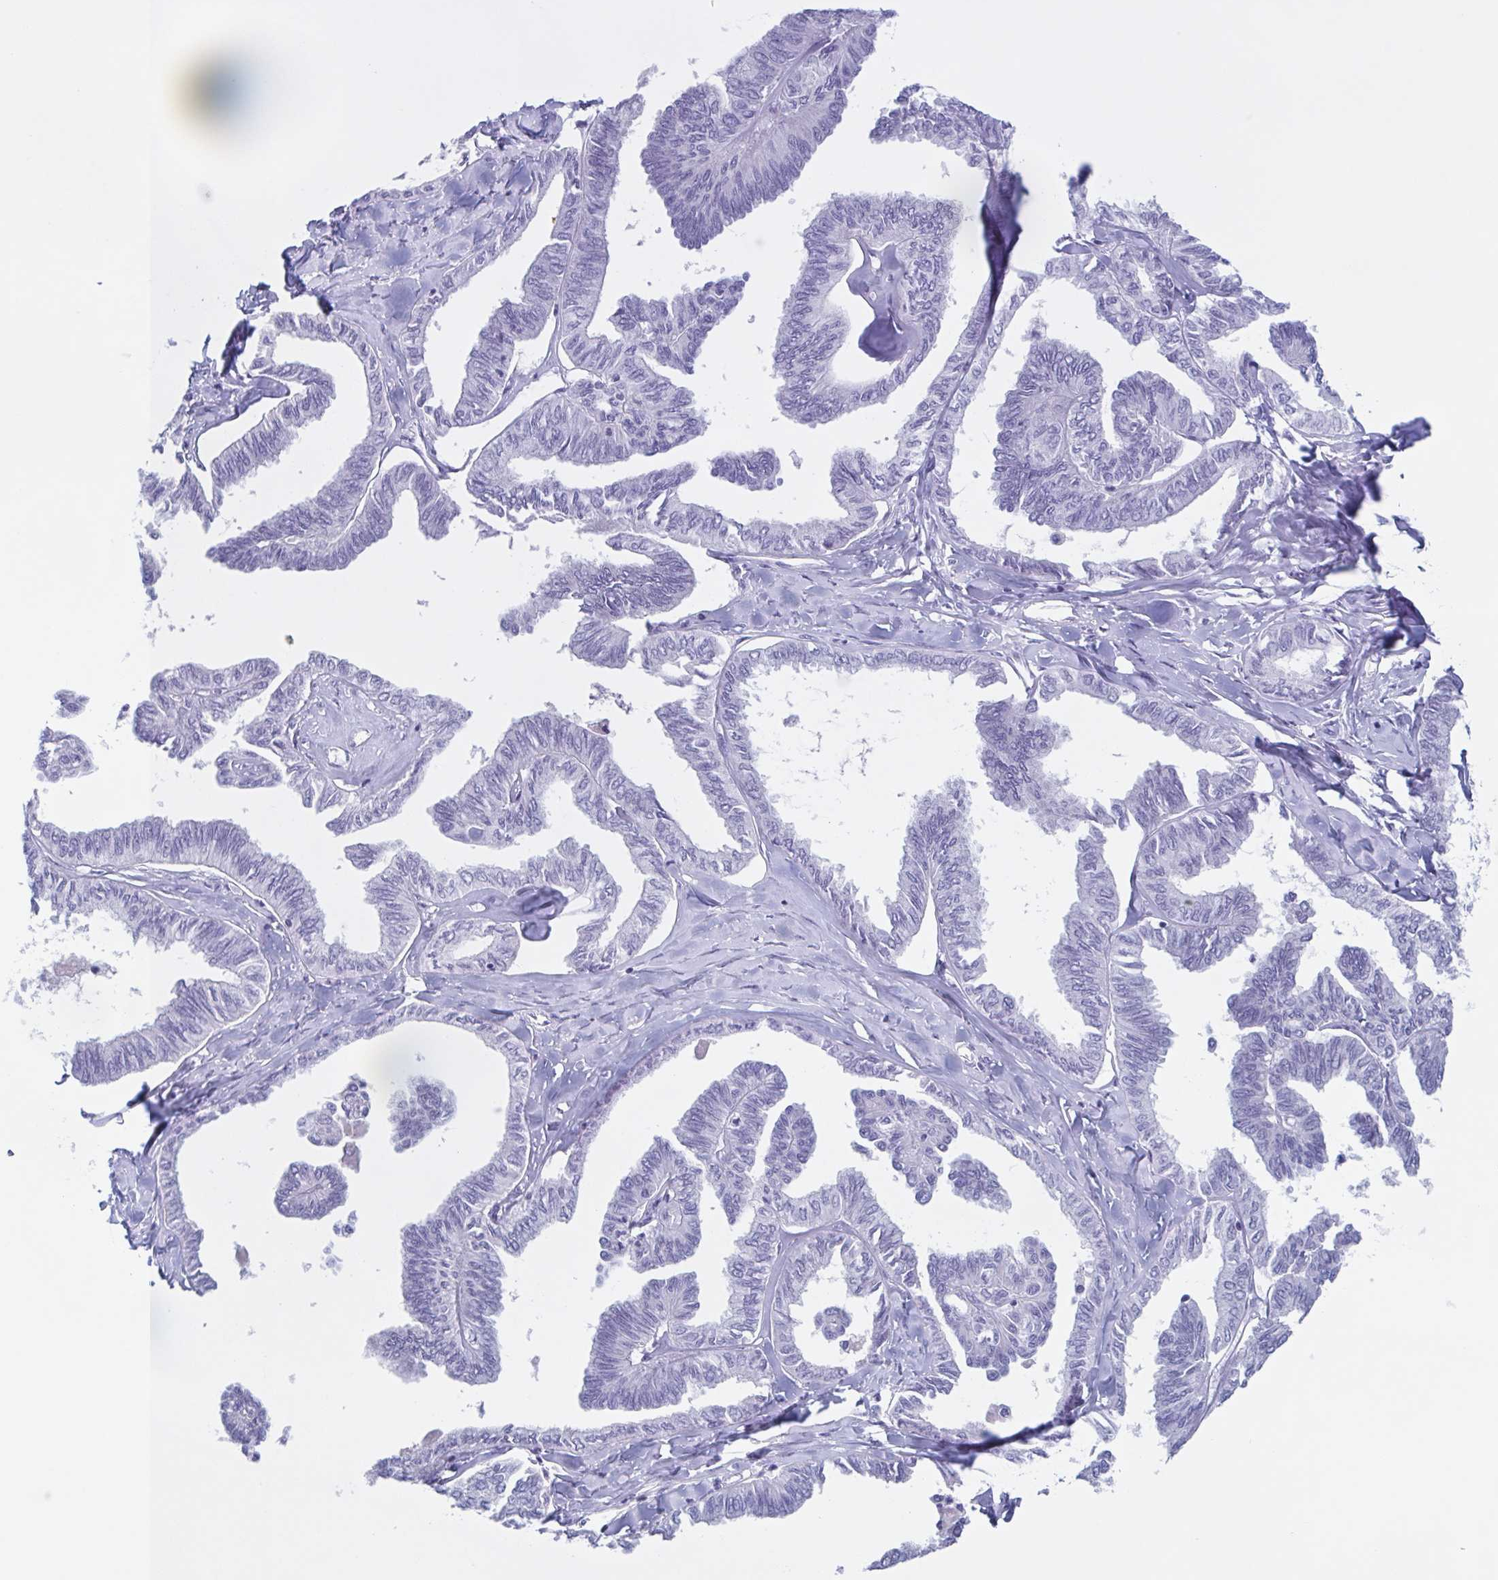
{"staining": {"intensity": "negative", "quantity": "none", "location": "none"}, "tissue": "ovarian cancer", "cell_type": "Tumor cells", "image_type": "cancer", "snomed": [{"axis": "morphology", "description": "Carcinoma, endometroid"}, {"axis": "topography", "description": "Ovary"}], "caption": "Tumor cells are negative for protein expression in human ovarian cancer.", "gene": "INAFM1", "patient": {"sex": "female", "age": 70}}